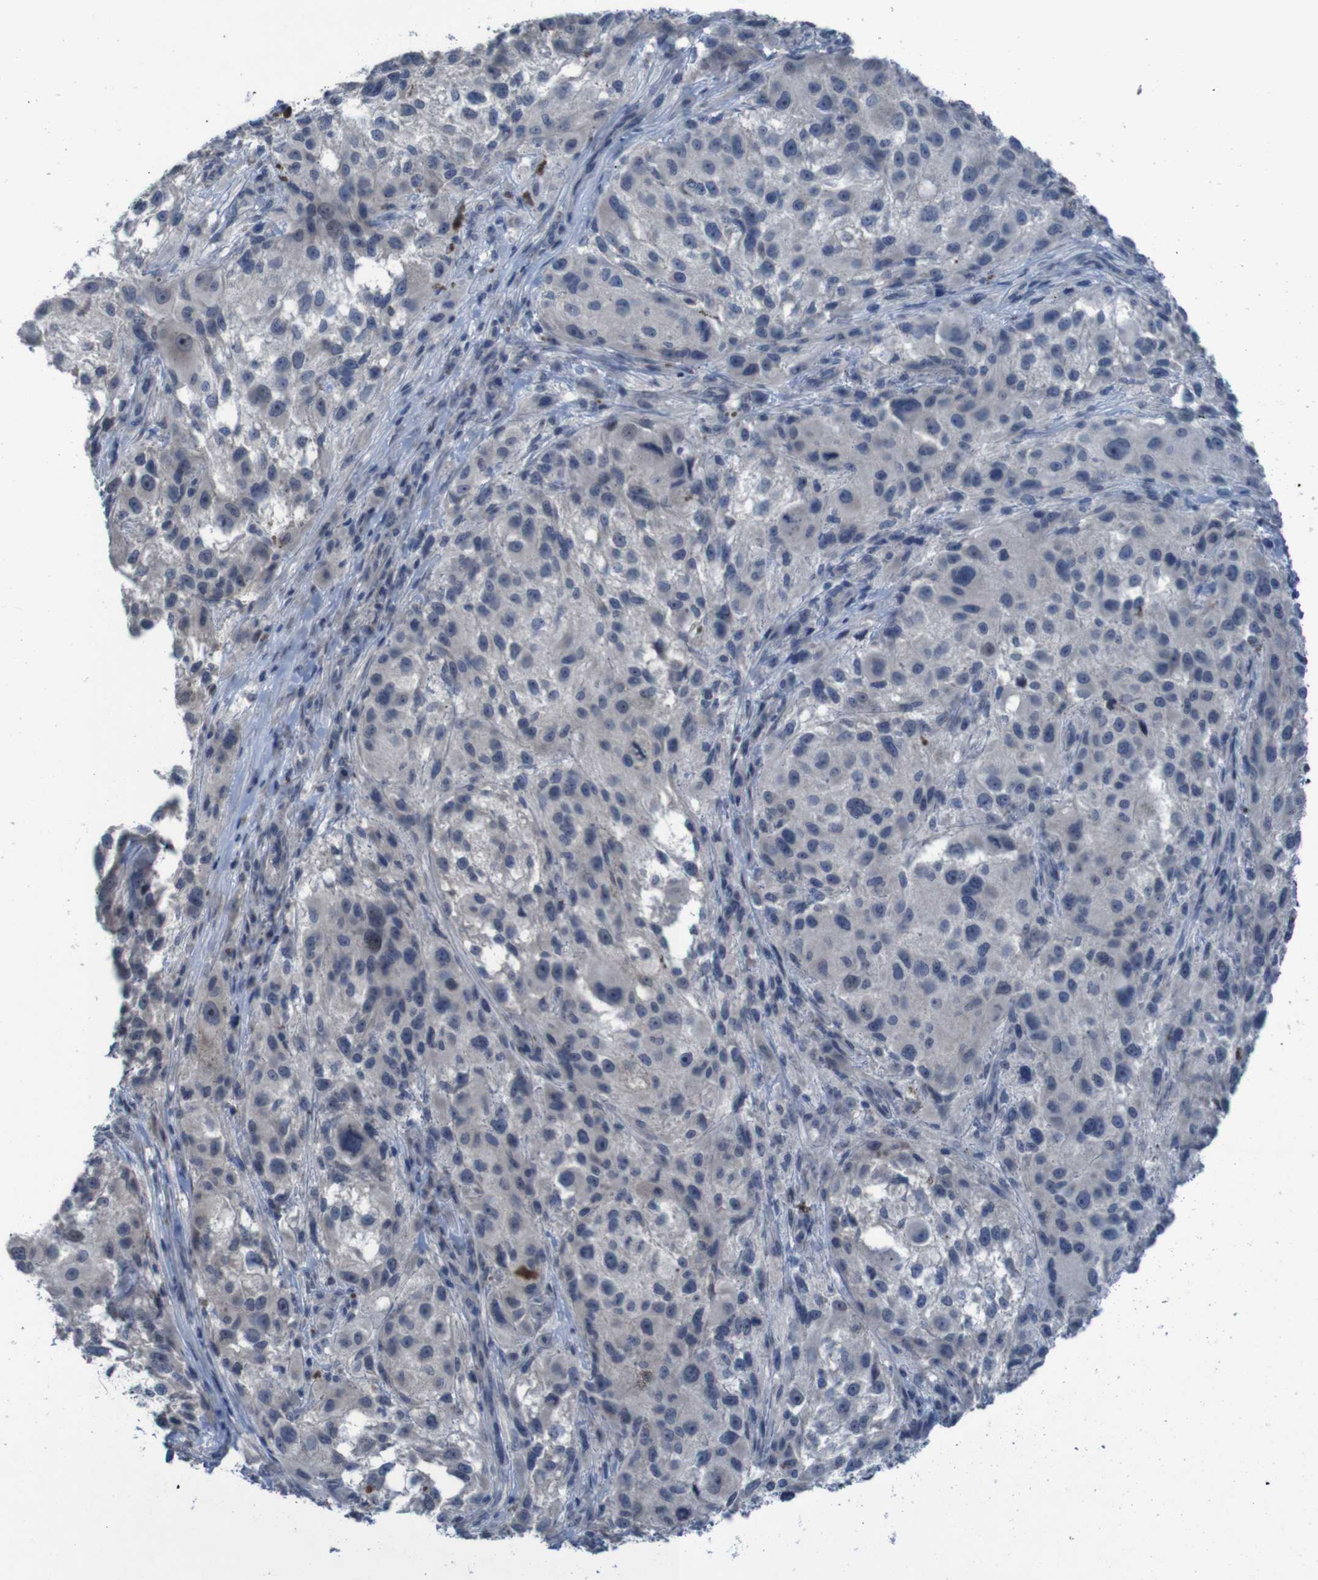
{"staining": {"intensity": "negative", "quantity": "none", "location": "none"}, "tissue": "melanoma", "cell_type": "Tumor cells", "image_type": "cancer", "snomed": [{"axis": "morphology", "description": "Necrosis, NOS"}, {"axis": "morphology", "description": "Malignant melanoma, NOS"}, {"axis": "topography", "description": "Skin"}], "caption": "An immunohistochemistry (IHC) micrograph of melanoma is shown. There is no staining in tumor cells of melanoma.", "gene": "CLDN18", "patient": {"sex": "female", "age": 87}}